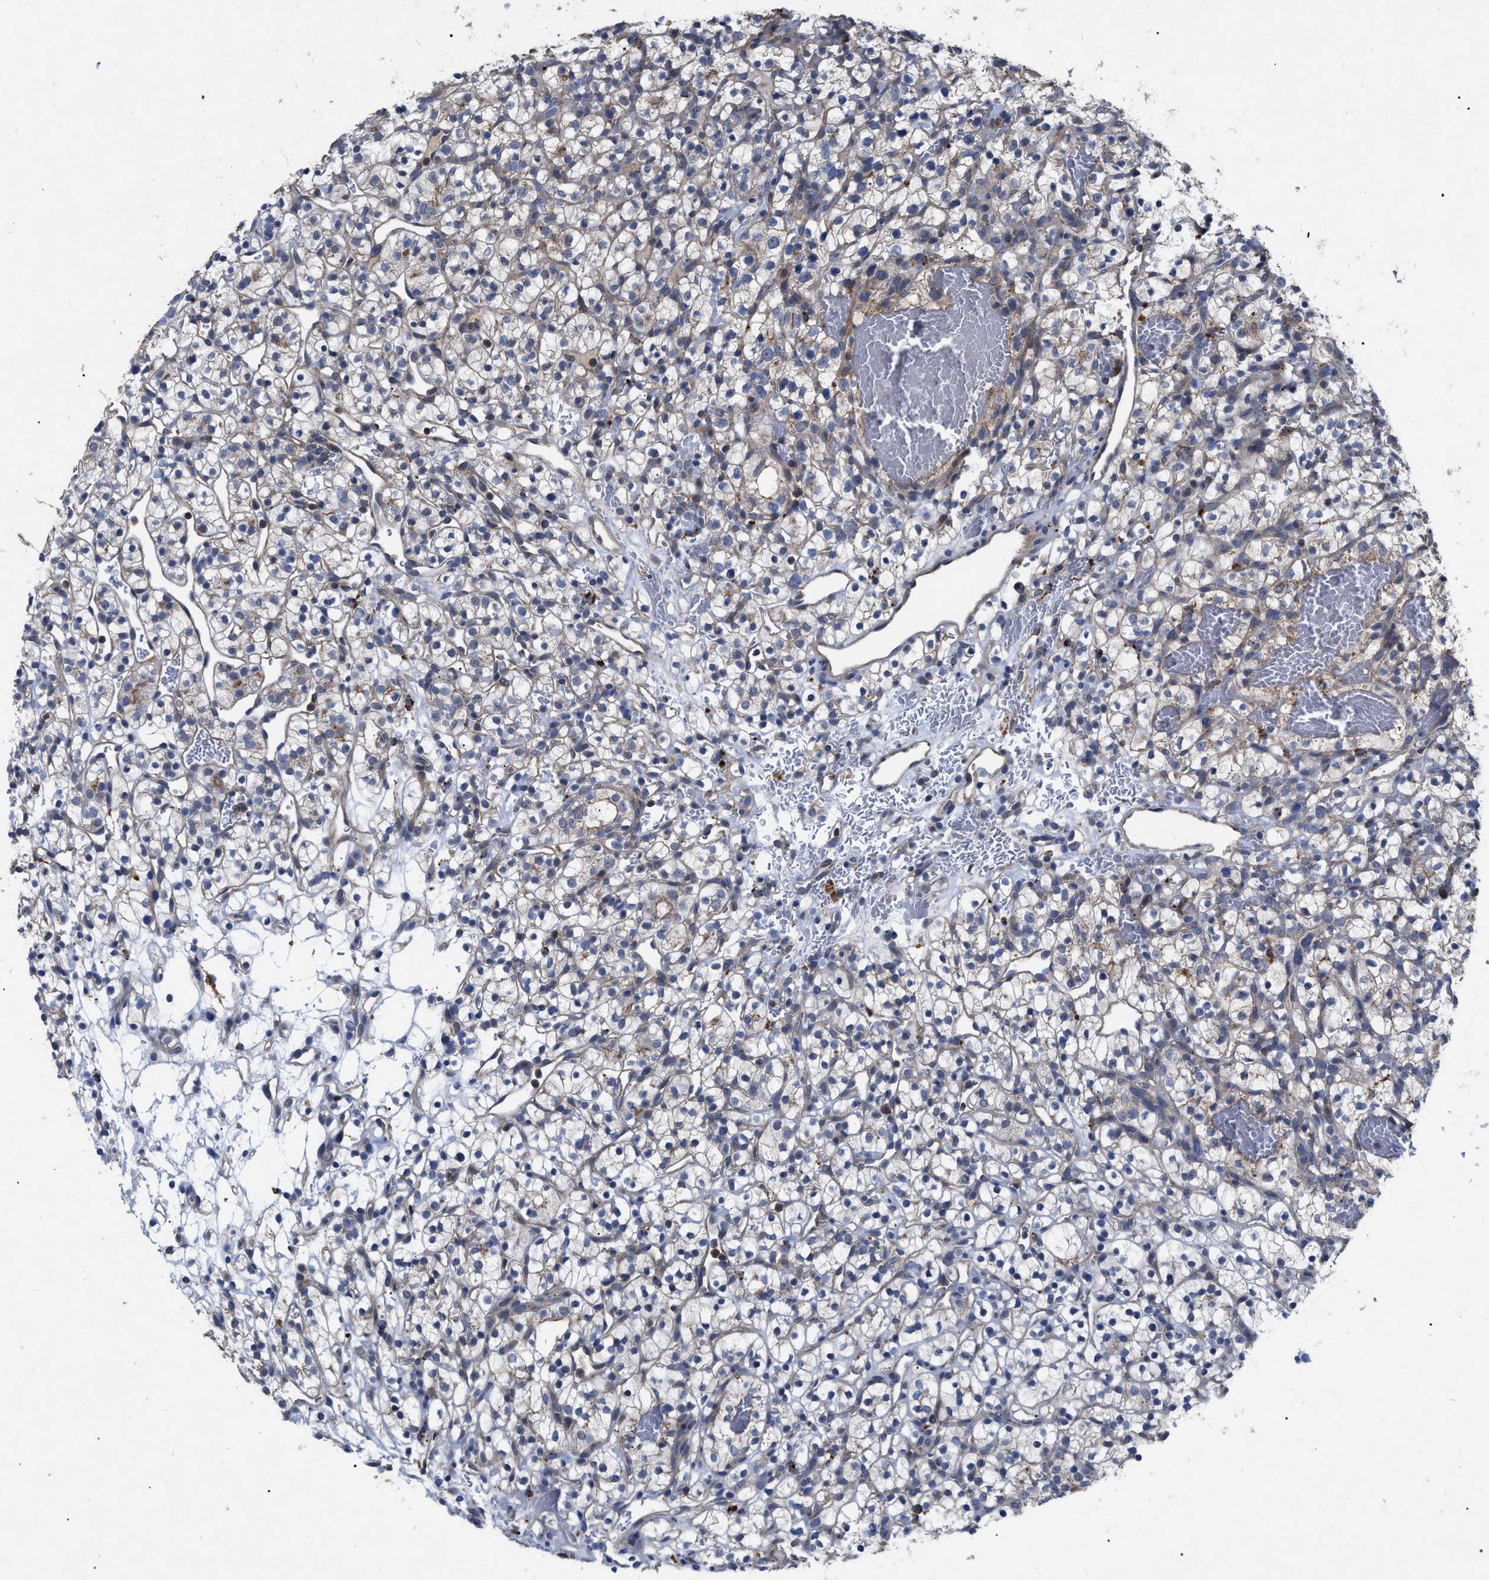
{"staining": {"intensity": "weak", "quantity": "25%-75%", "location": "cytoplasmic/membranous"}, "tissue": "renal cancer", "cell_type": "Tumor cells", "image_type": "cancer", "snomed": [{"axis": "morphology", "description": "Adenocarcinoma, NOS"}, {"axis": "topography", "description": "Kidney"}], "caption": "Tumor cells show low levels of weak cytoplasmic/membranous positivity in approximately 25%-75% of cells in renal adenocarcinoma.", "gene": "FAM171A2", "patient": {"sex": "female", "age": 57}}